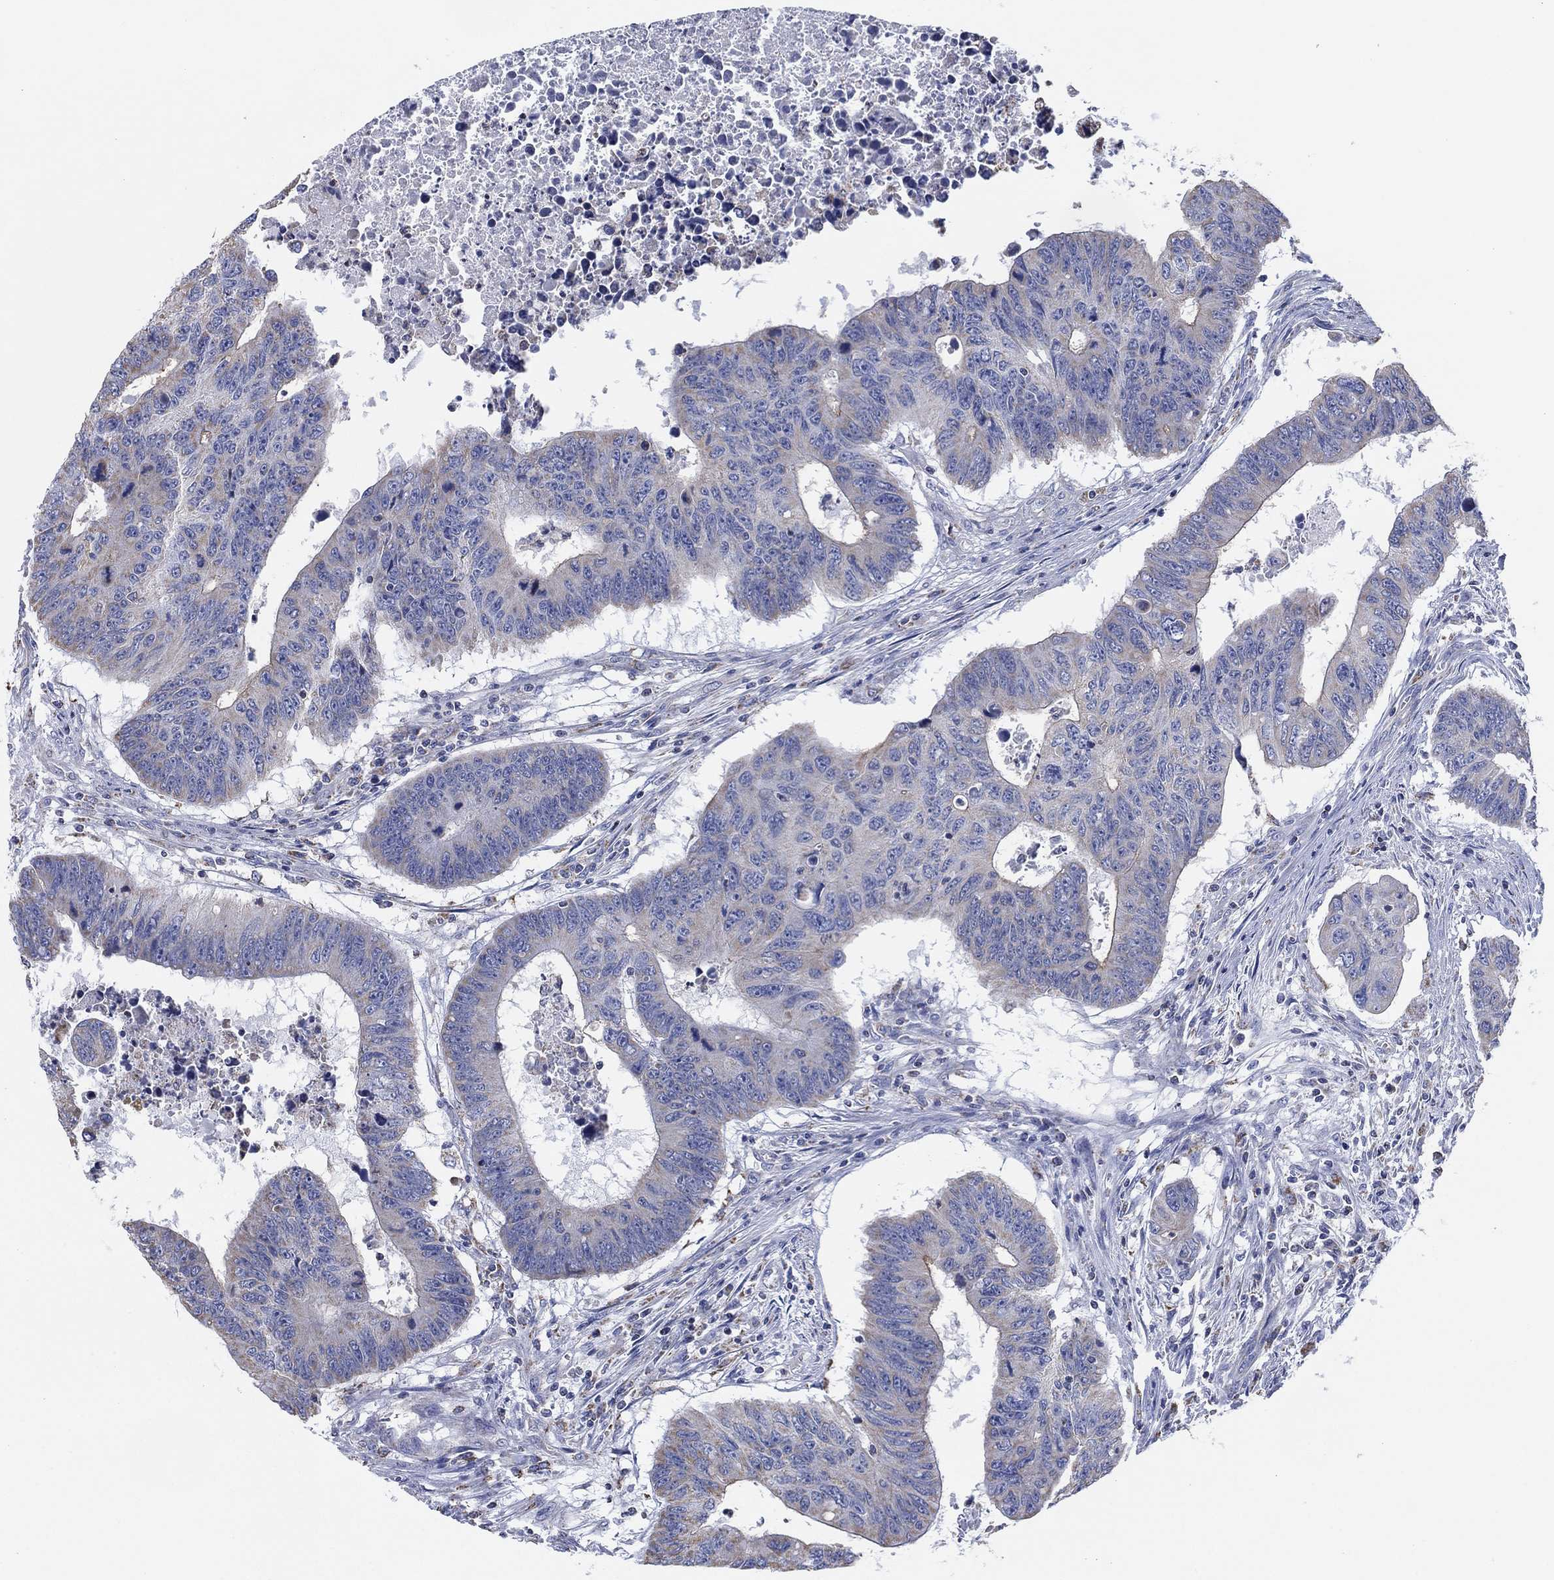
{"staining": {"intensity": "negative", "quantity": "none", "location": "none"}, "tissue": "colorectal cancer", "cell_type": "Tumor cells", "image_type": "cancer", "snomed": [{"axis": "morphology", "description": "Adenocarcinoma, NOS"}, {"axis": "topography", "description": "Rectum"}], "caption": "Protein analysis of colorectal cancer (adenocarcinoma) demonstrates no significant staining in tumor cells.", "gene": "CFTR", "patient": {"sex": "female", "age": 85}}